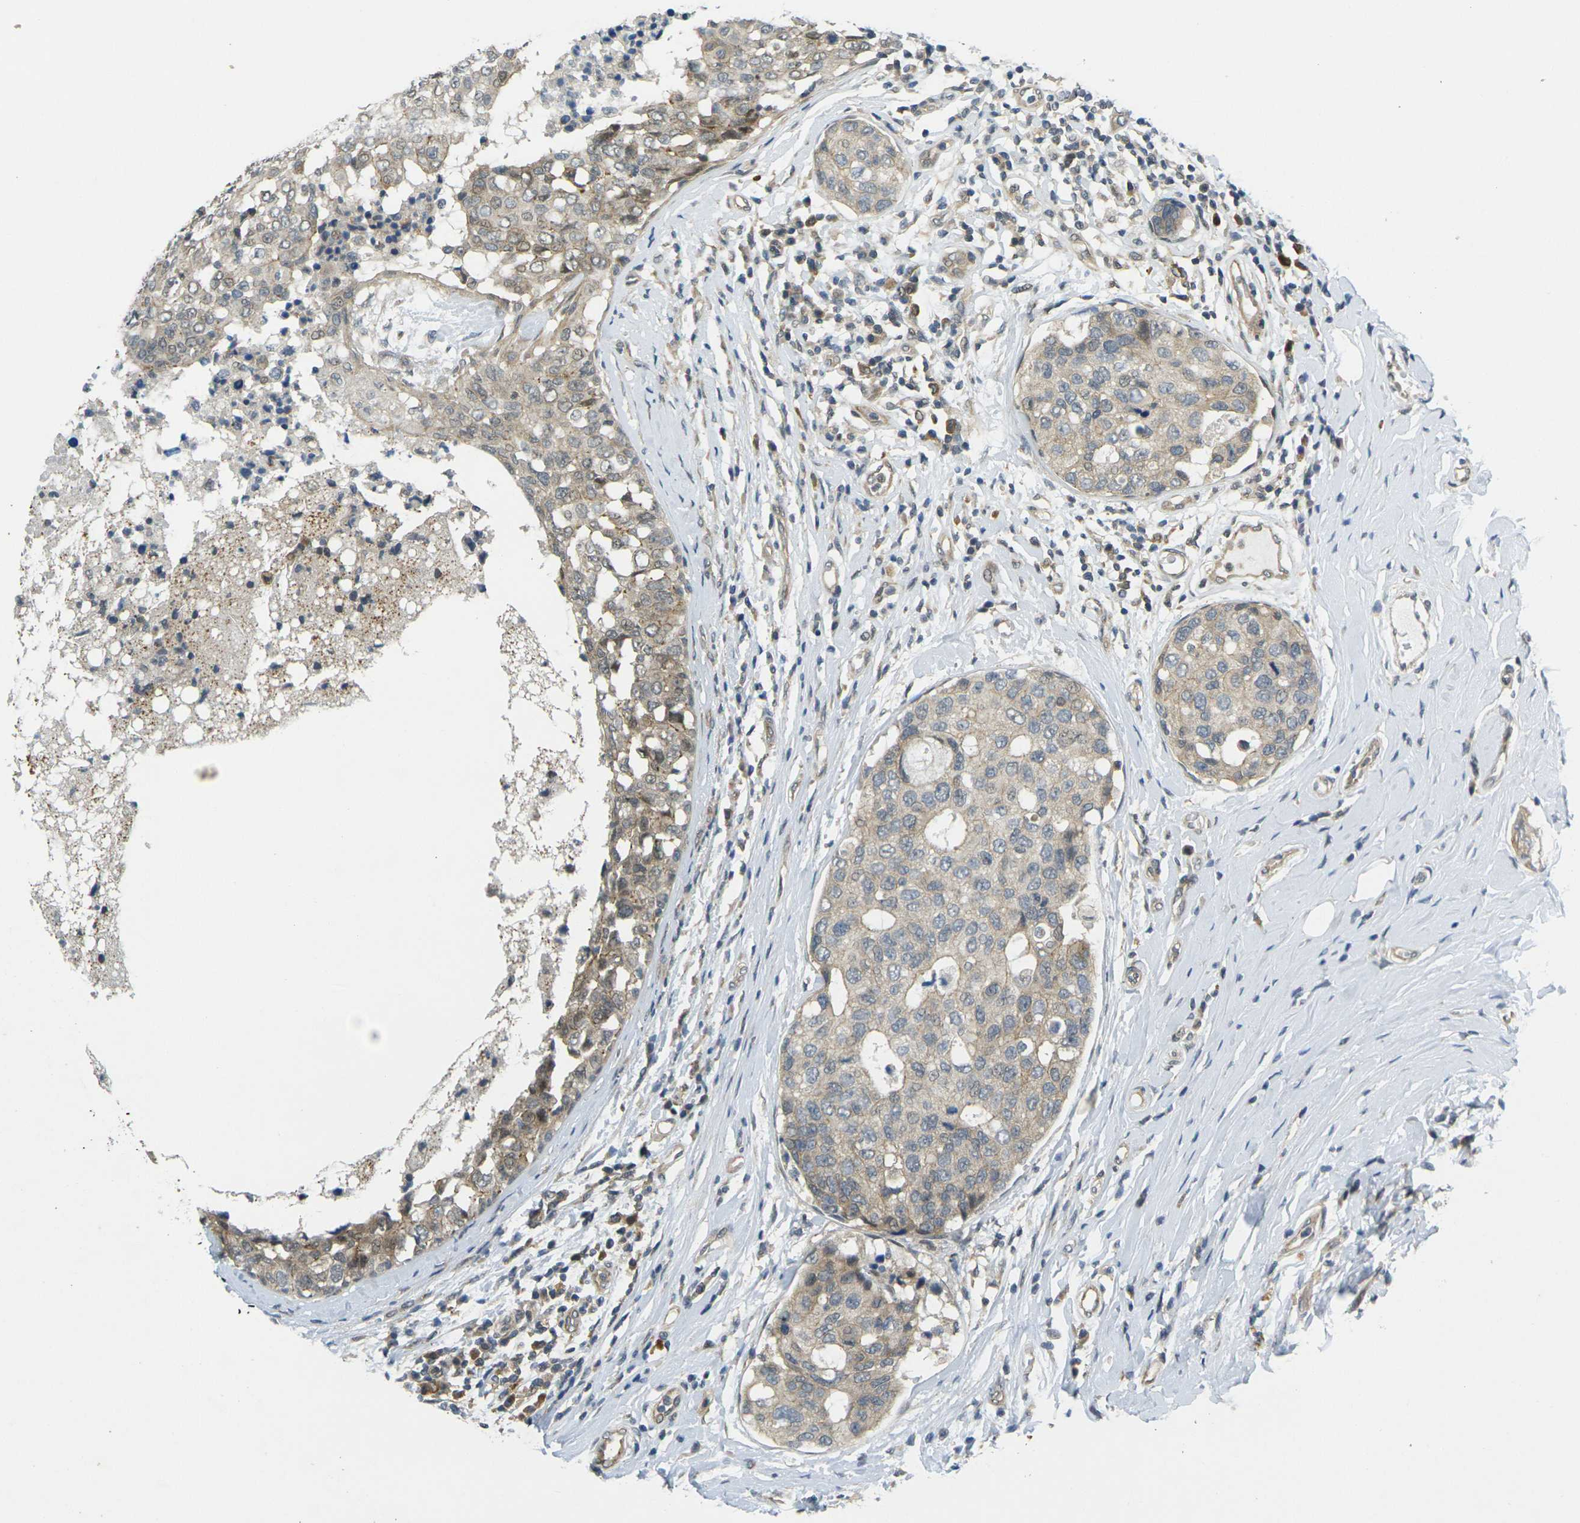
{"staining": {"intensity": "weak", "quantity": ">75%", "location": "cytoplasmic/membranous"}, "tissue": "breast cancer", "cell_type": "Tumor cells", "image_type": "cancer", "snomed": [{"axis": "morphology", "description": "Duct carcinoma"}, {"axis": "topography", "description": "Breast"}], "caption": "Tumor cells demonstrate weak cytoplasmic/membranous positivity in approximately >75% of cells in breast cancer.", "gene": "KCTD10", "patient": {"sex": "female", "age": 27}}